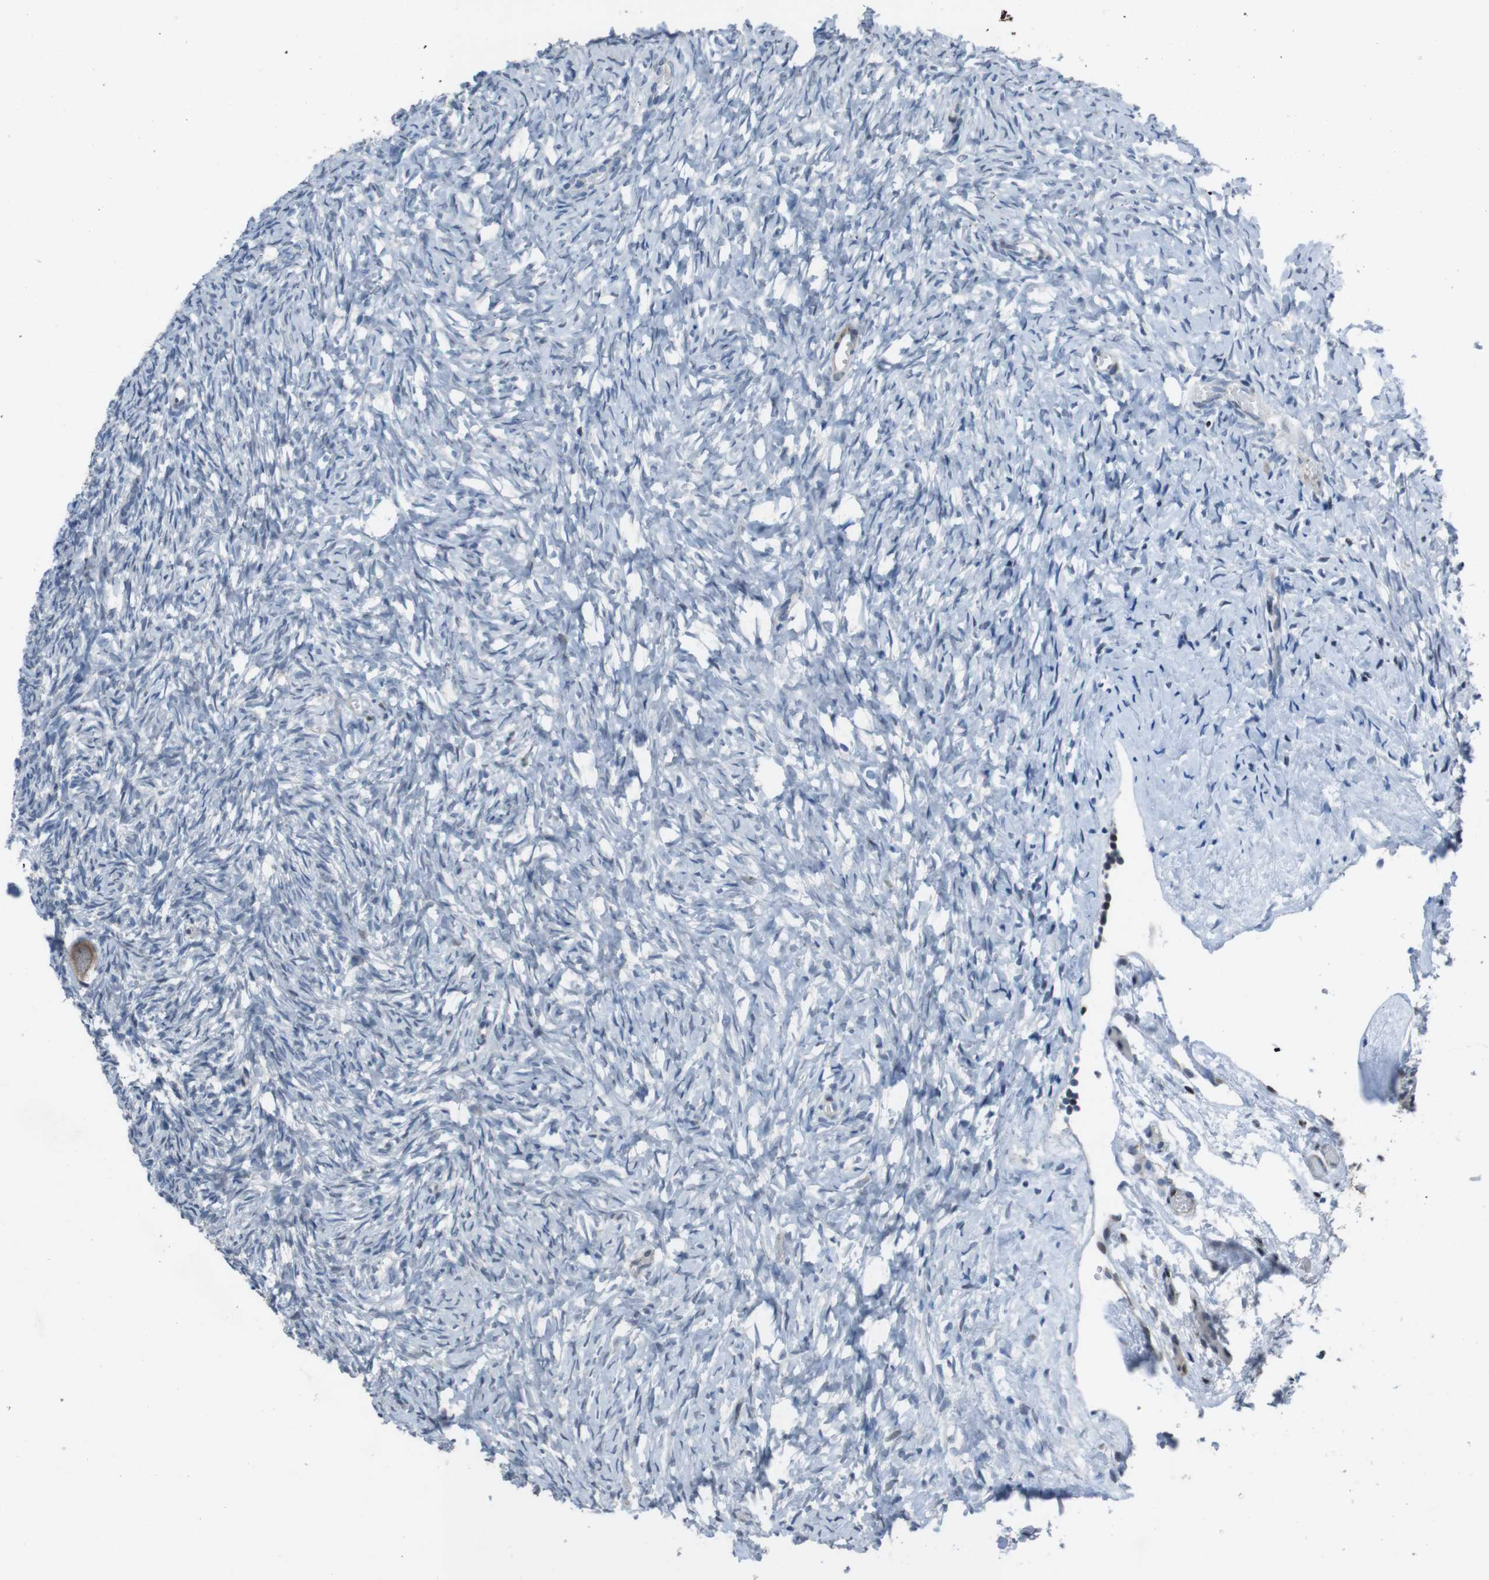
{"staining": {"intensity": "weak", "quantity": "<25%", "location": "cytoplasmic/membranous"}, "tissue": "ovary", "cell_type": "Ovarian stroma cells", "image_type": "normal", "snomed": [{"axis": "morphology", "description": "Normal tissue, NOS"}, {"axis": "topography", "description": "Ovary"}], "caption": "Benign ovary was stained to show a protein in brown. There is no significant positivity in ovarian stroma cells. (Brightfield microscopy of DAB IHC at high magnification).", "gene": "PBRM1", "patient": {"sex": "female", "age": 35}}